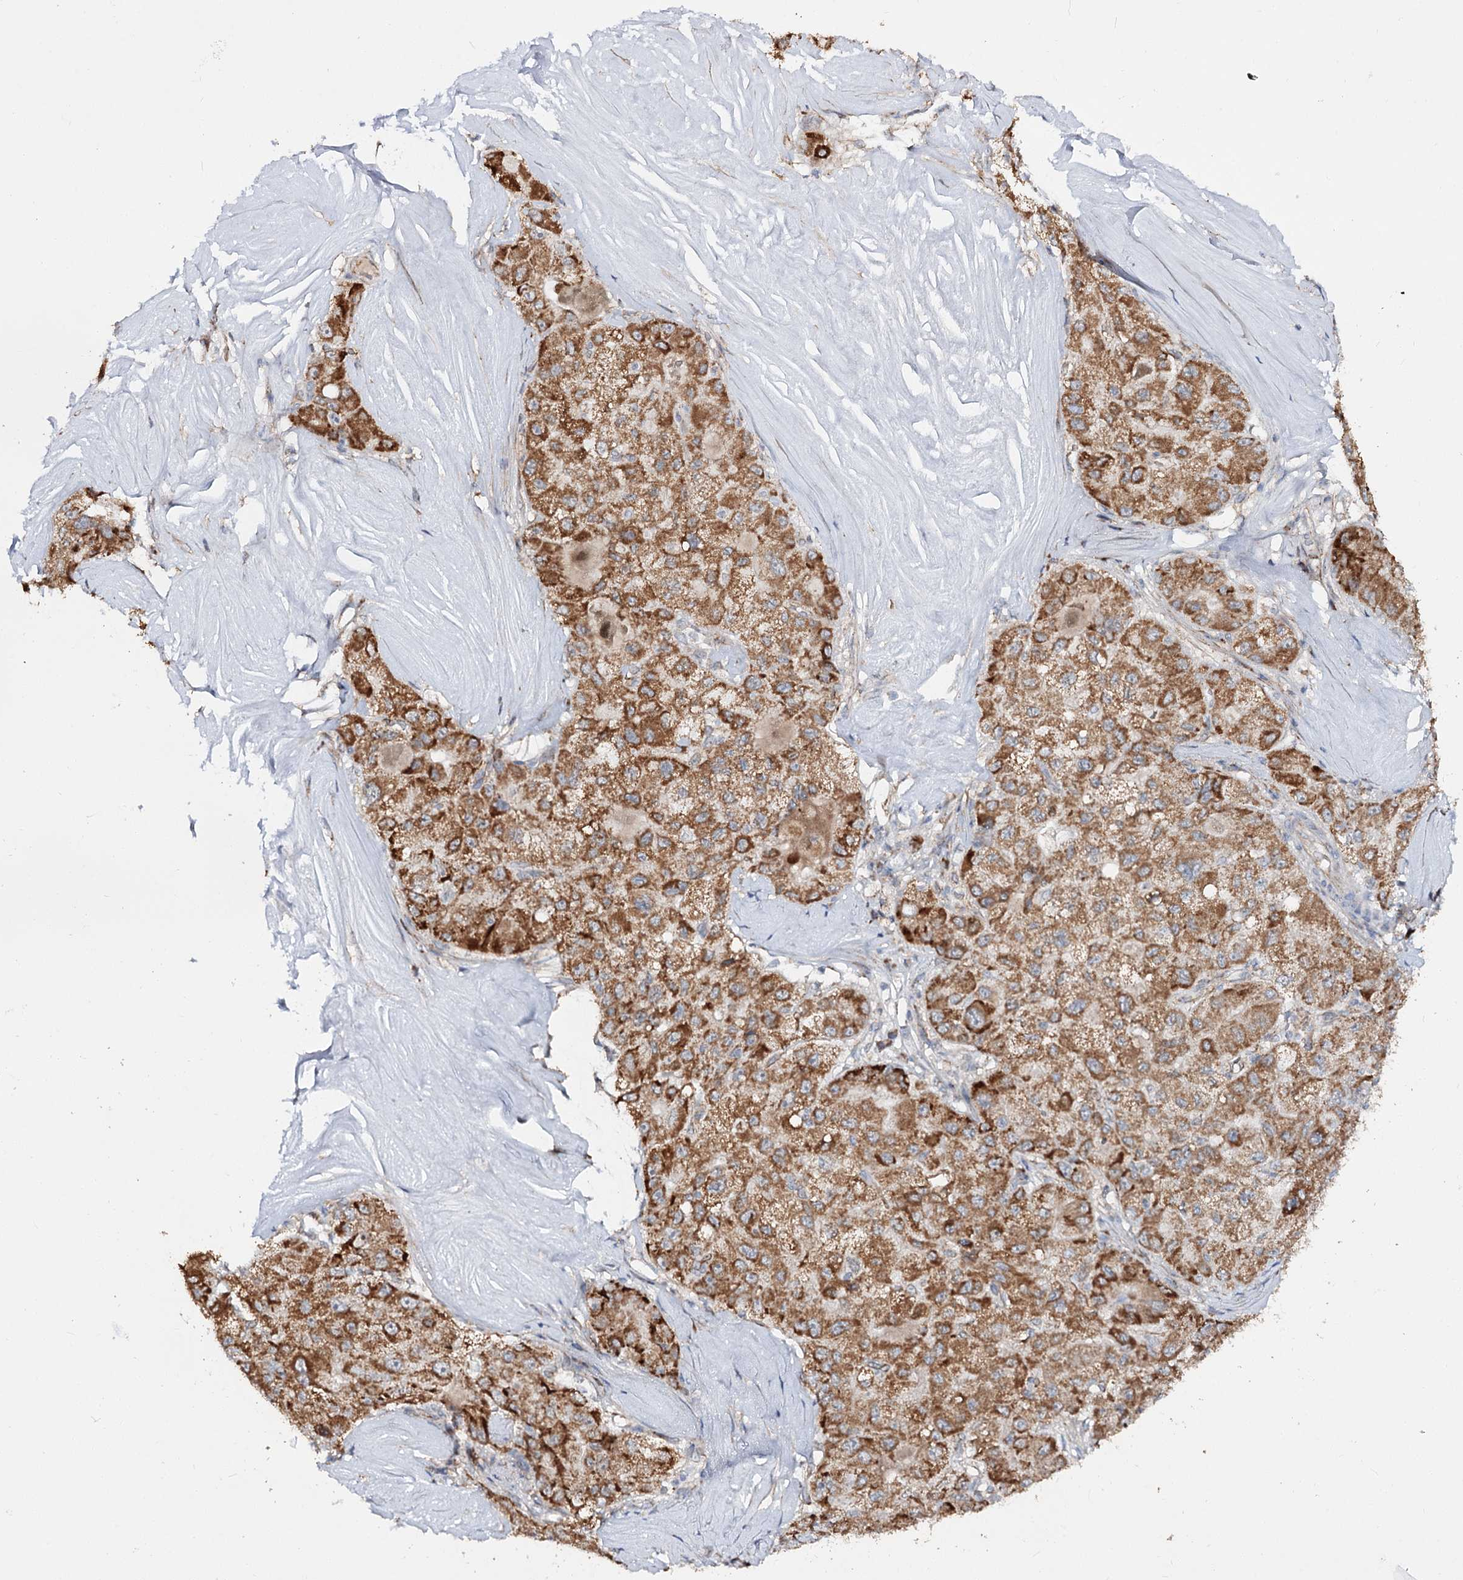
{"staining": {"intensity": "moderate", "quantity": ">75%", "location": "cytoplasmic/membranous"}, "tissue": "liver cancer", "cell_type": "Tumor cells", "image_type": "cancer", "snomed": [{"axis": "morphology", "description": "Carcinoma, Hepatocellular, NOS"}, {"axis": "topography", "description": "Liver"}], "caption": "Liver hepatocellular carcinoma stained for a protein (brown) shows moderate cytoplasmic/membranous positive expression in approximately >75% of tumor cells.", "gene": "CBR4", "patient": {"sex": "male", "age": 80}}